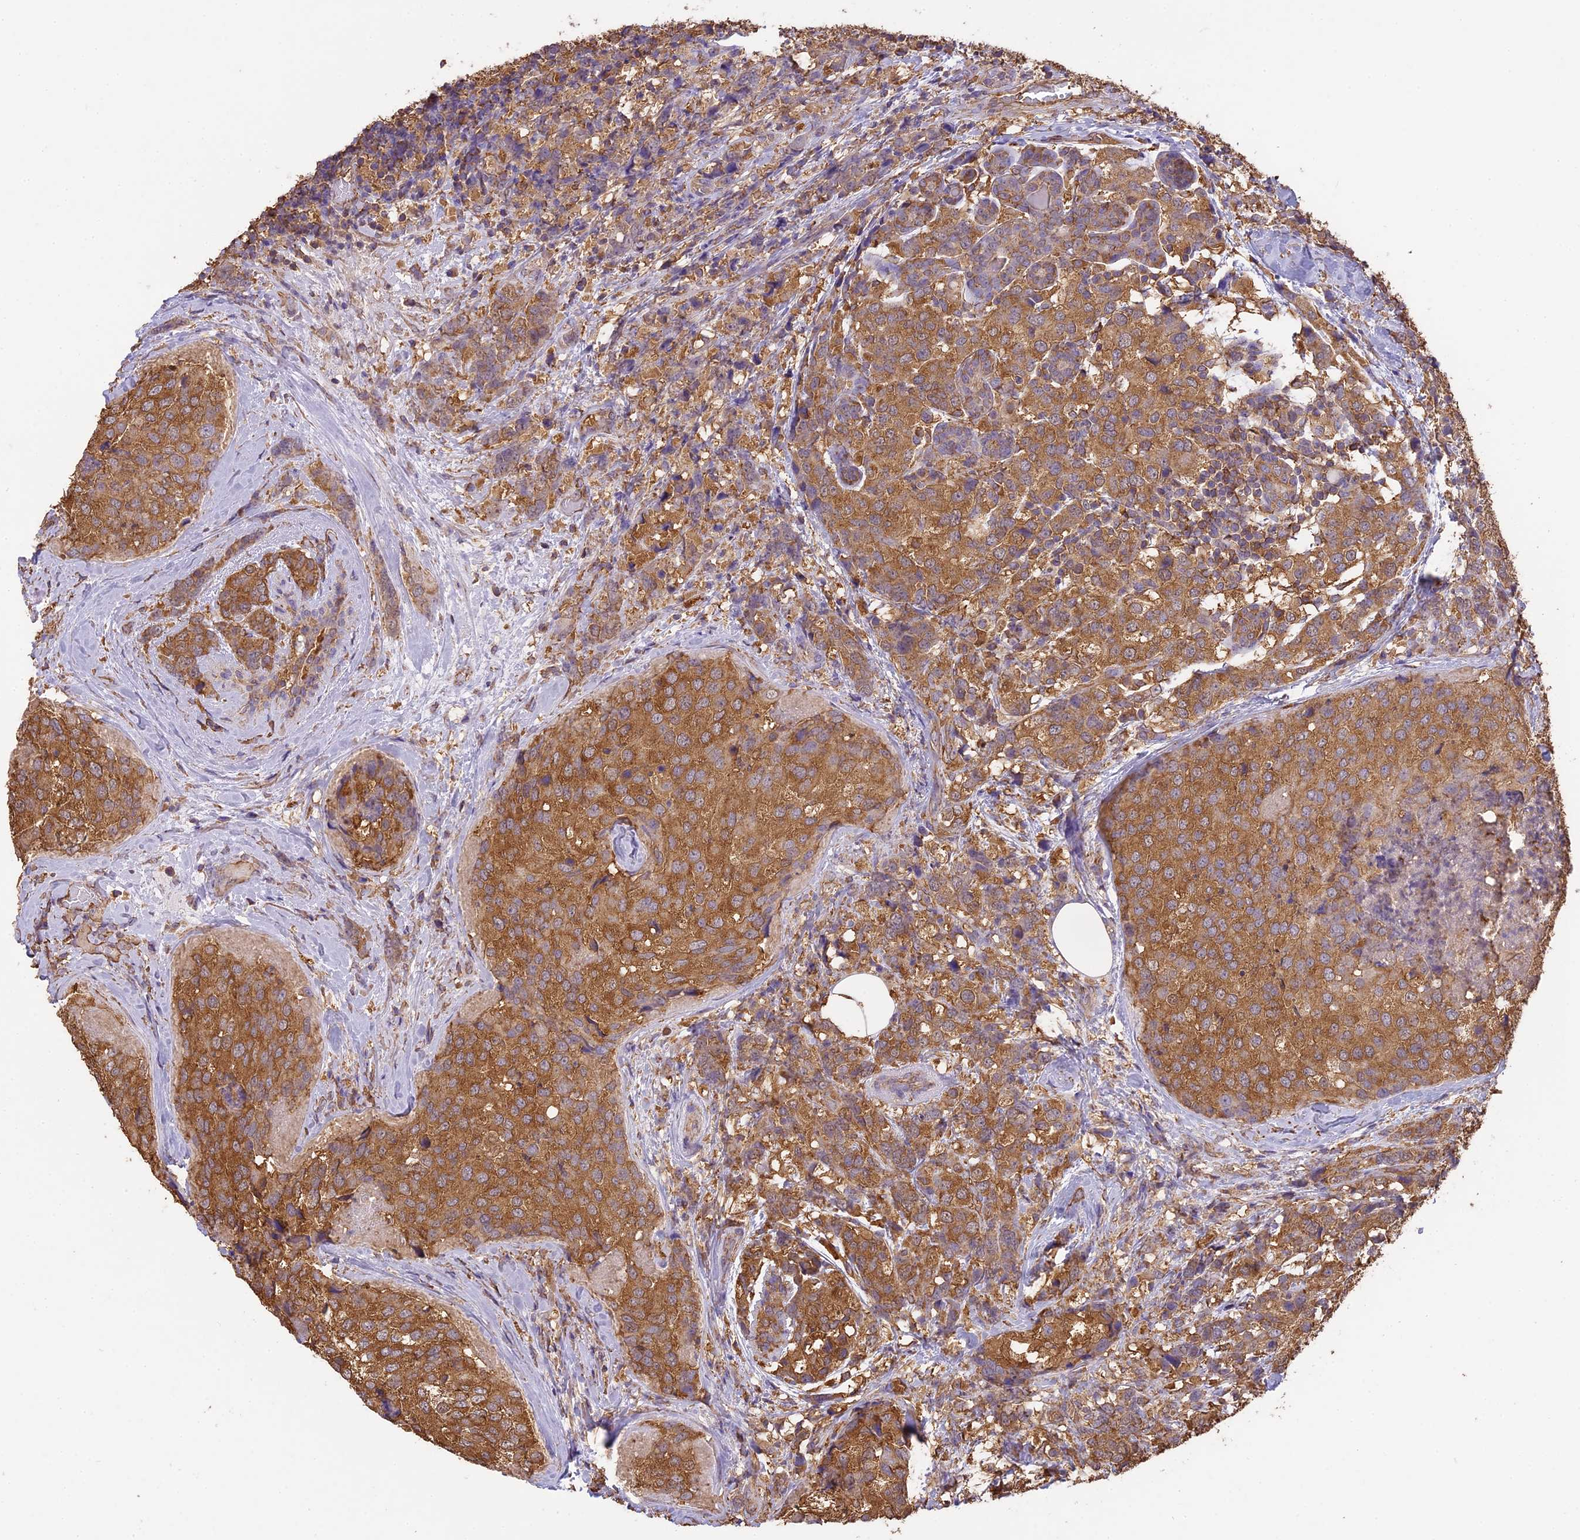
{"staining": {"intensity": "moderate", "quantity": ">75%", "location": "cytoplasmic/membranous"}, "tissue": "breast cancer", "cell_type": "Tumor cells", "image_type": "cancer", "snomed": [{"axis": "morphology", "description": "Lobular carcinoma"}, {"axis": "topography", "description": "Breast"}], "caption": "DAB (3,3'-diaminobenzidine) immunohistochemical staining of human lobular carcinoma (breast) exhibits moderate cytoplasmic/membranous protein expression in about >75% of tumor cells.", "gene": "ARHGAP19", "patient": {"sex": "female", "age": 59}}